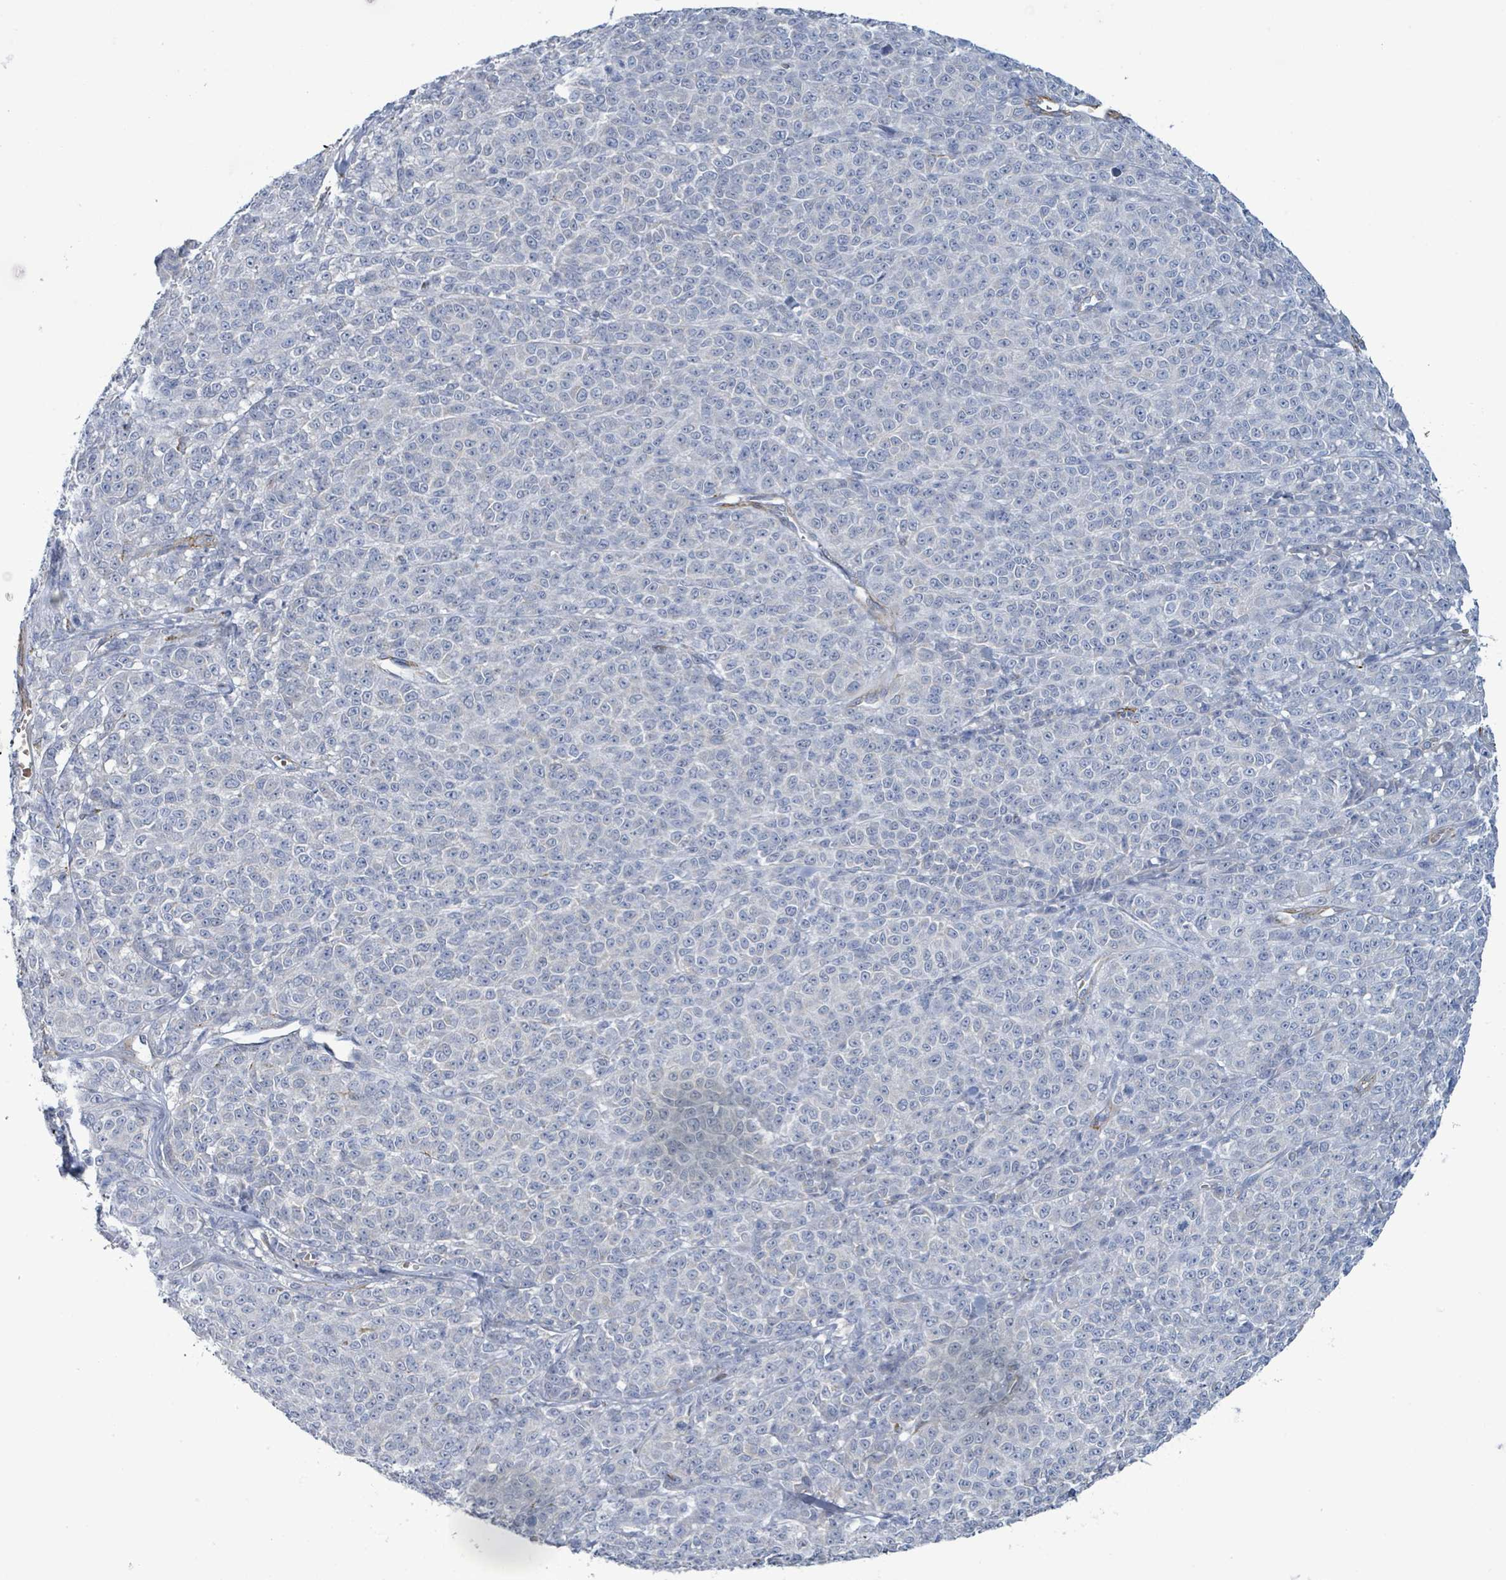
{"staining": {"intensity": "negative", "quantity": "none", "location": "none"}, "tissue": "melanoma", "cell_type": "Tumor cells", "image_type": "cancer", "snomed": [{"axis": "morphology", "description": "Normal tissue, NOS"}, {"axis": "morphology", "description": "Malignant melanoma, NOS"}, {"axis": "topography", "description": "Skin"}], "caption": "Histopathology image shows no protein positivity in tumor cells of malignant melanoma tissue.", "gene": "DMRTC1B", "patient": {"sex": "female", "age": 34}}